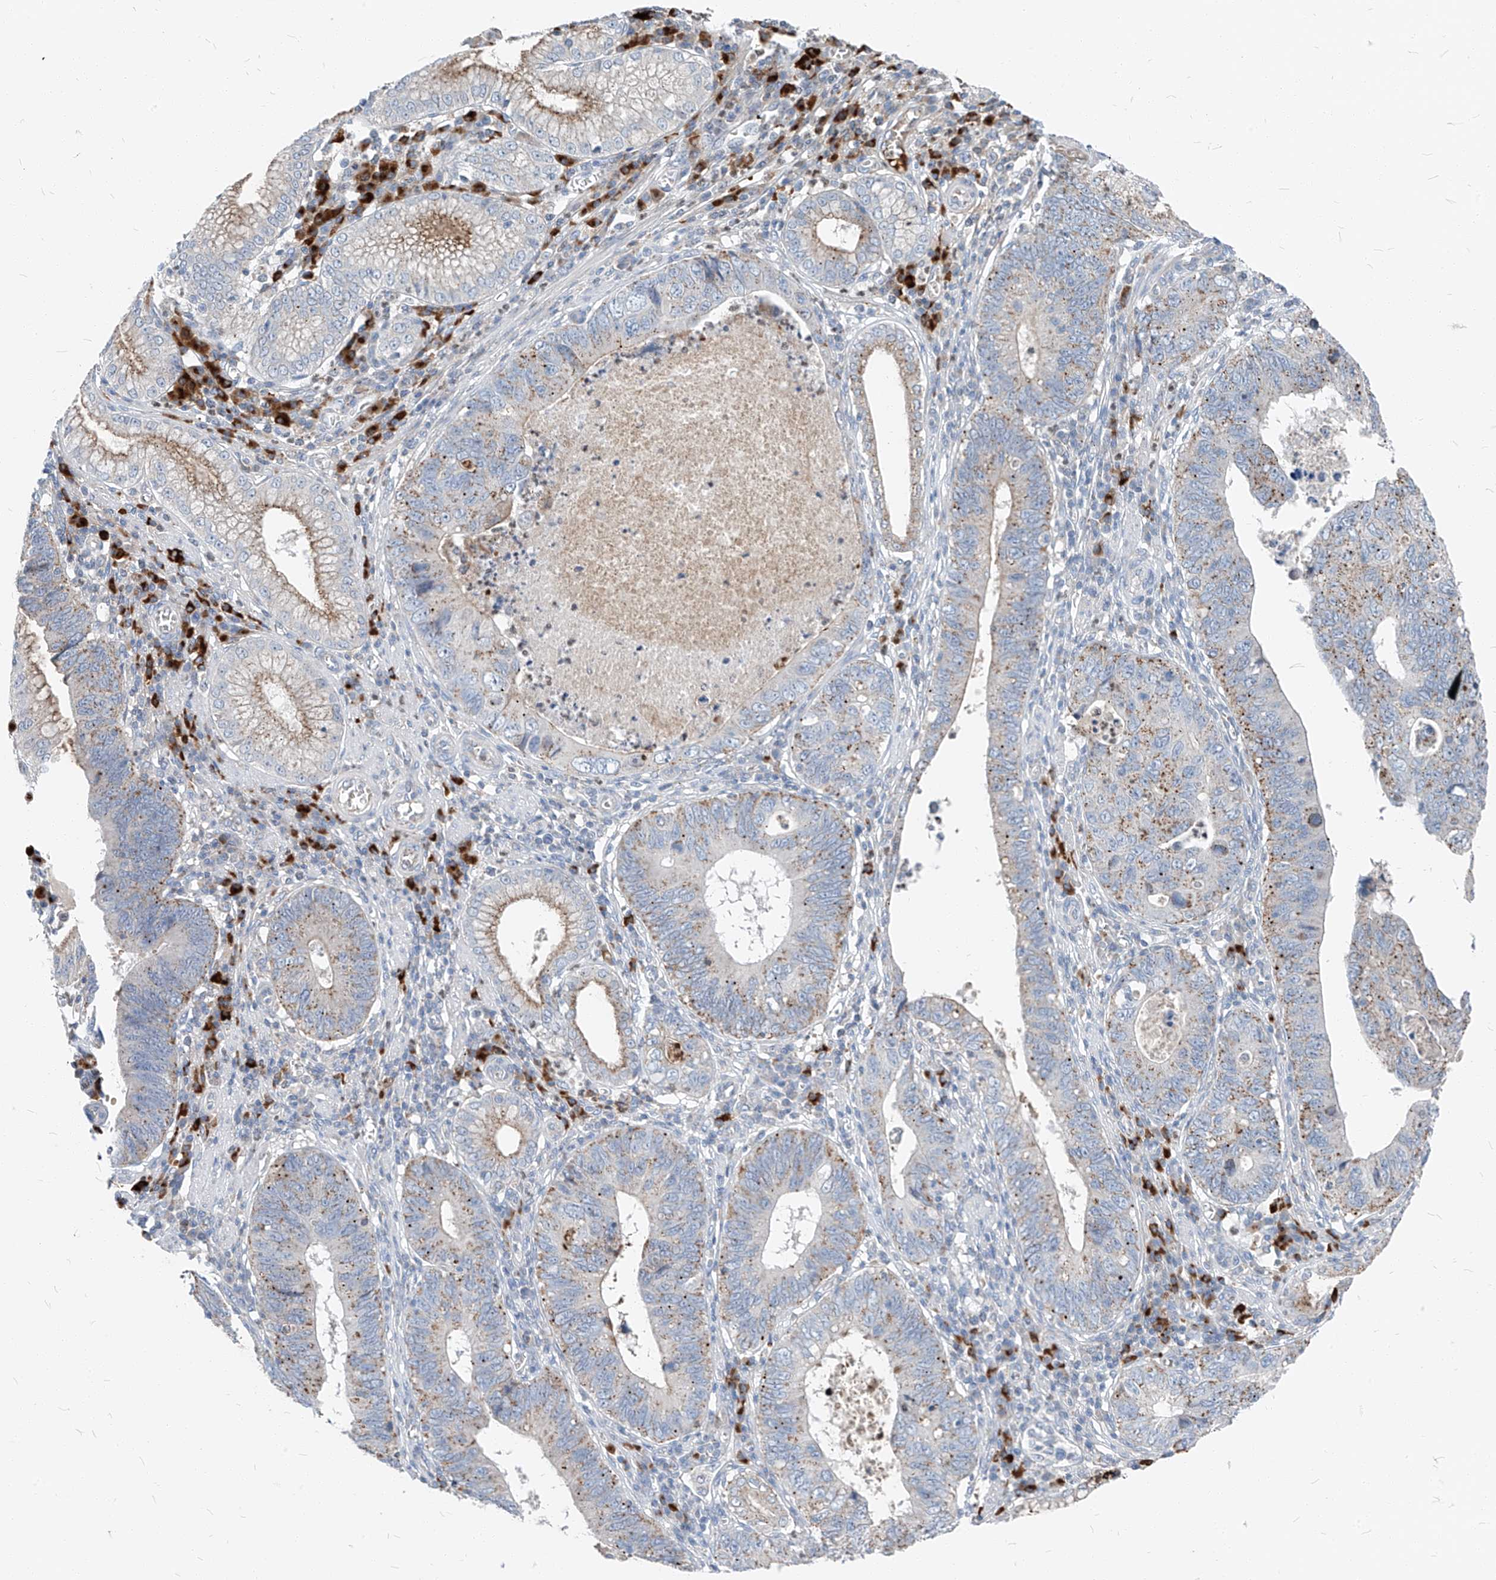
{"staining": {"intensity": "moderate", "quantity": "25%-75%", "location": "cytoplasmic/membranous"}, "tissue": "stomach cancer", "cell_type": "Tumor cells", "image_type": "cancer", "snomed": [{"axis": "morphology", "description": "Adenocarcinoma, NOS"}, {"axis": "topography", "description": "Stomach"}], "caption": "Tumor cells reveal medium levels of moderate cytoplasmic/membranous expression in about 25%-75% of cells in human stomach cancer (adenocarcinoma). (DAB (3,3'-diaminobenzidine) = brown stain, brightfield microscopy at high magnification).", "gene": "CHMP2B", "patient": {"sex": "male", "age": 59}}